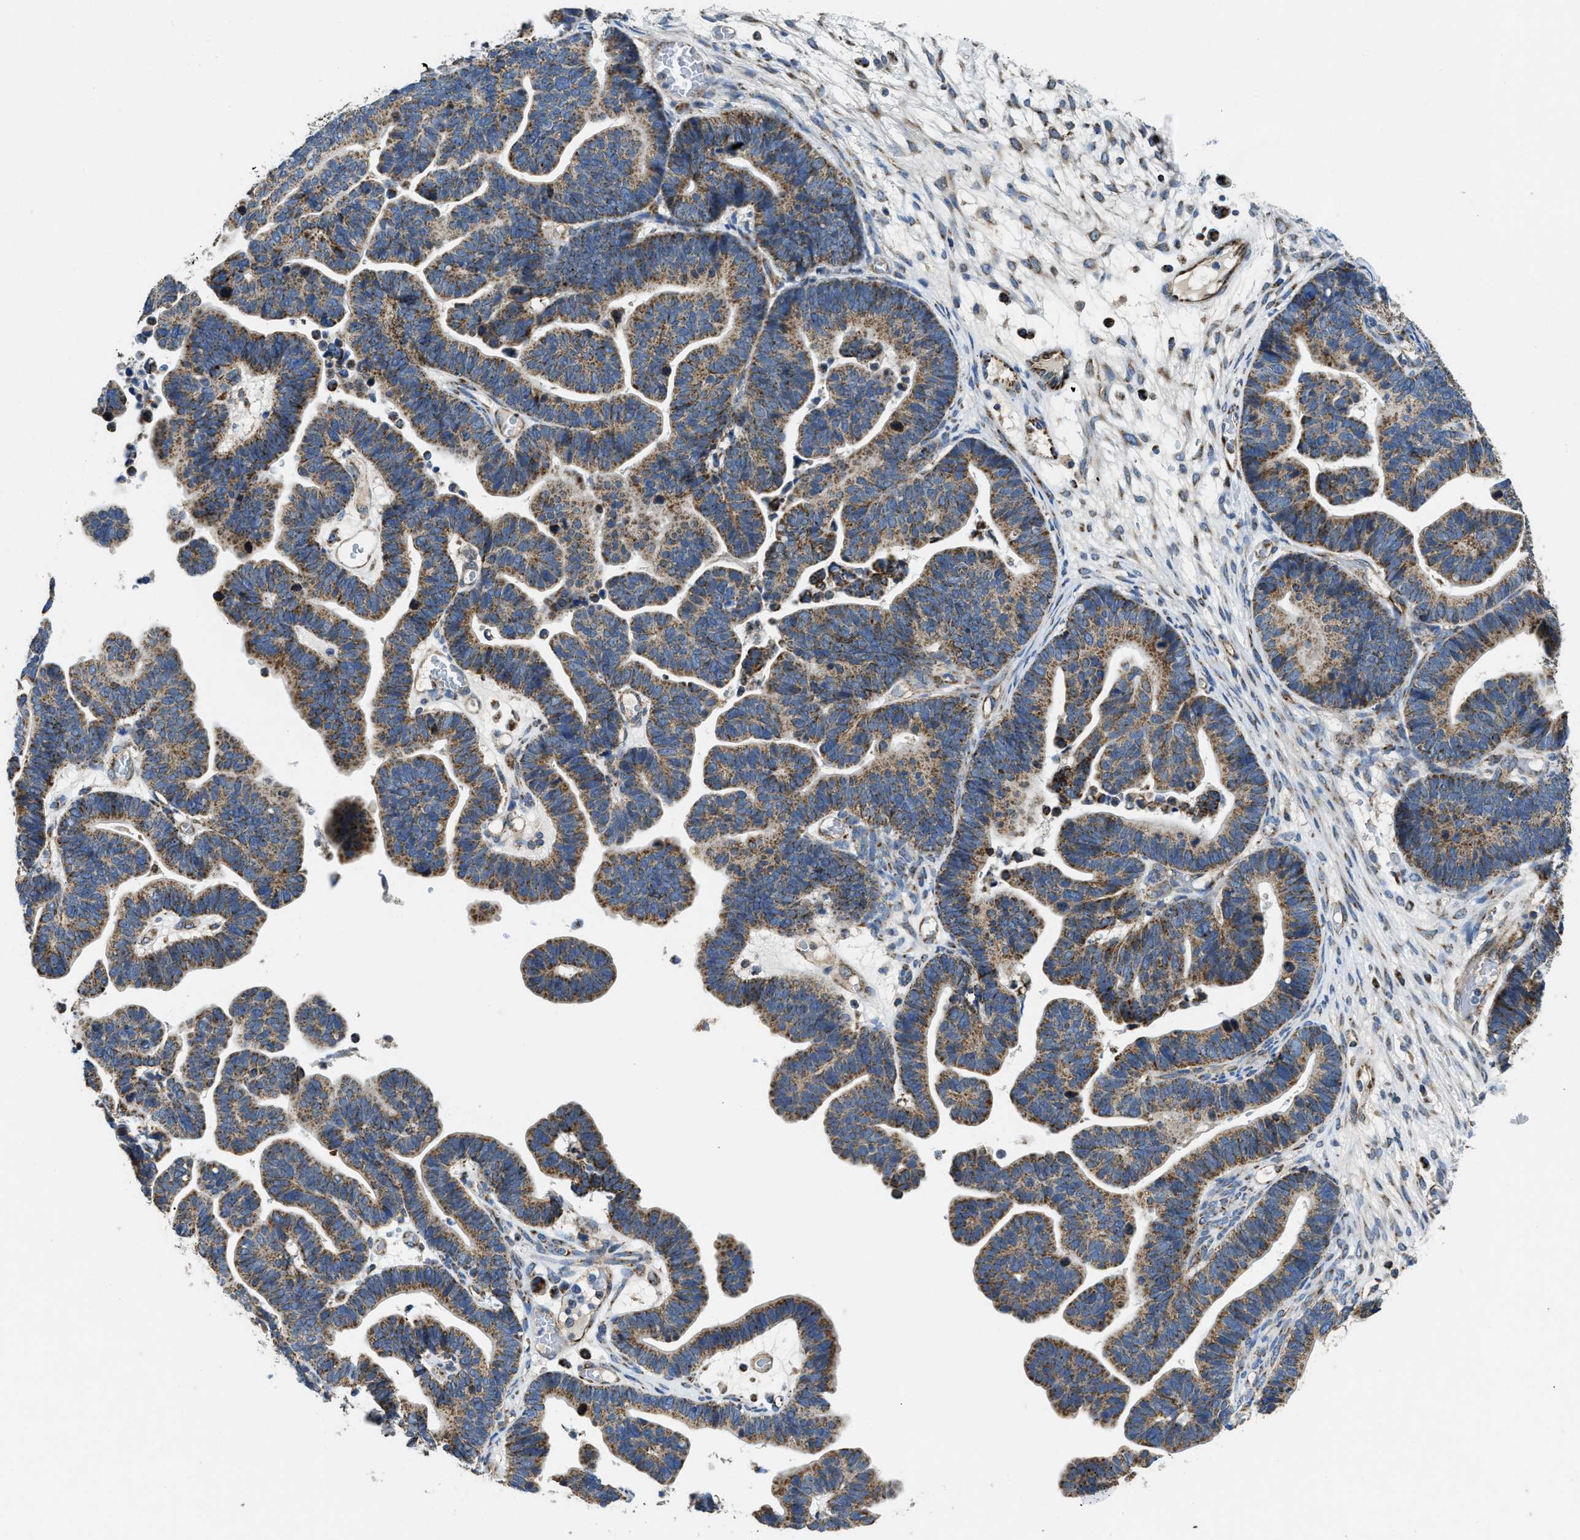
{"staining": {"intensity": "moderate", "quantity": ">75%", "location": "cytoplasmic/membranous"}, "tissue": "ovarian cancer", "cell_type": "Tumor cells", "image_type": "cancer", "snomed": [{"axis": "morphology", "description": "Cystadenocarcinoma, serous, NOS"}, {"axis": "topography", "description": "Ovary"}], "caption": "Human ovarian cancer stained with a brown dye shows moderate cytoplasmic/membranous positive staining in about >75% of tumor cells.", "gene": "STK33", "patient": {"sex": "female", "age": 56}}